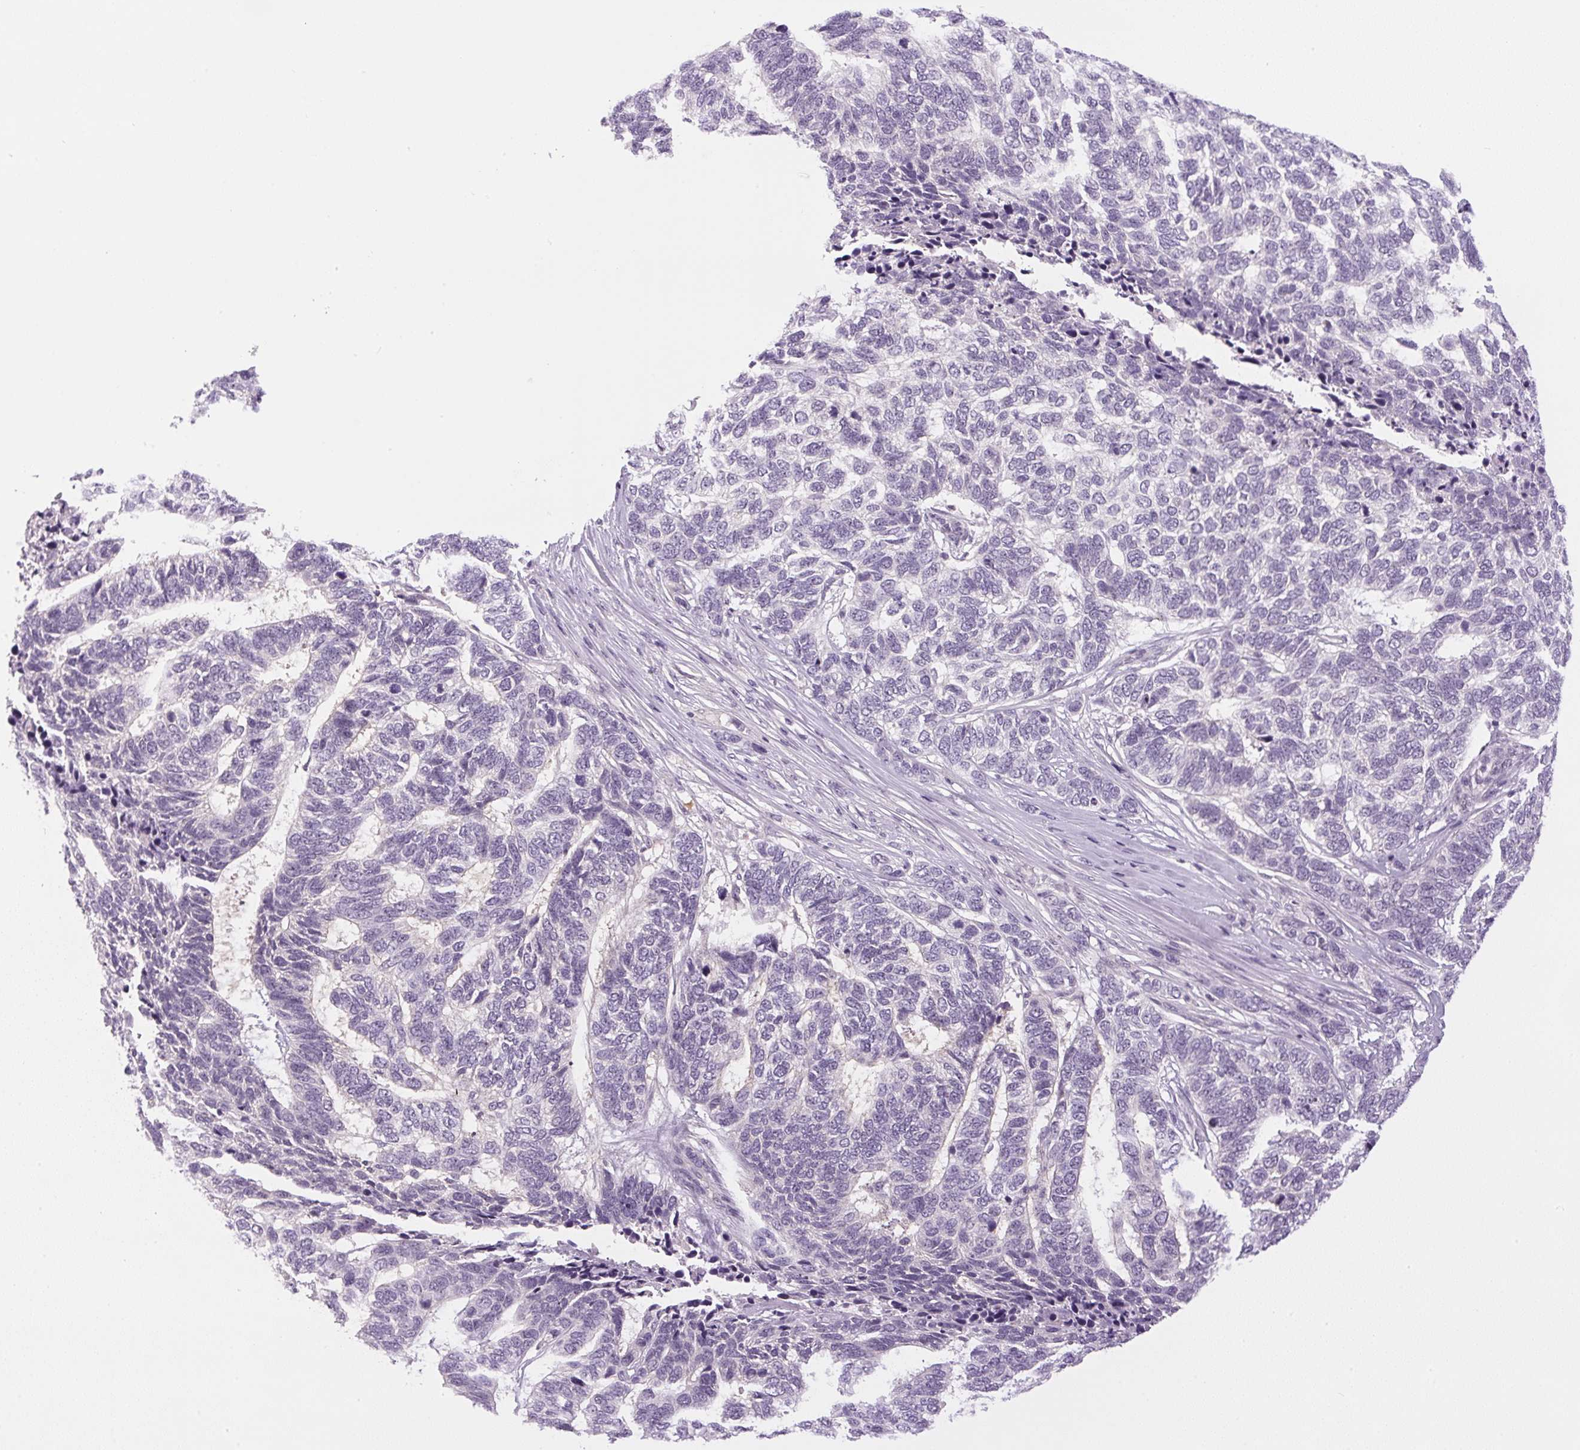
{"staining": {"intensity": "negative", "quantity": "none", "location": "none"}, "tissue": "skin cancer", "cell_type": "Tumor cells", "image_type": "cancer", "snomed": [{"axis": "morphology", "description": "Basal cell carcinoma"}, {"axis": "topography", "description": "Skin"}], "caption": "Skin cancer was stained to show a protein in brown. There is no significant staining in tumor cells.", "gene": "SGF29", "patient": {"sex": "female", "age": 65}}